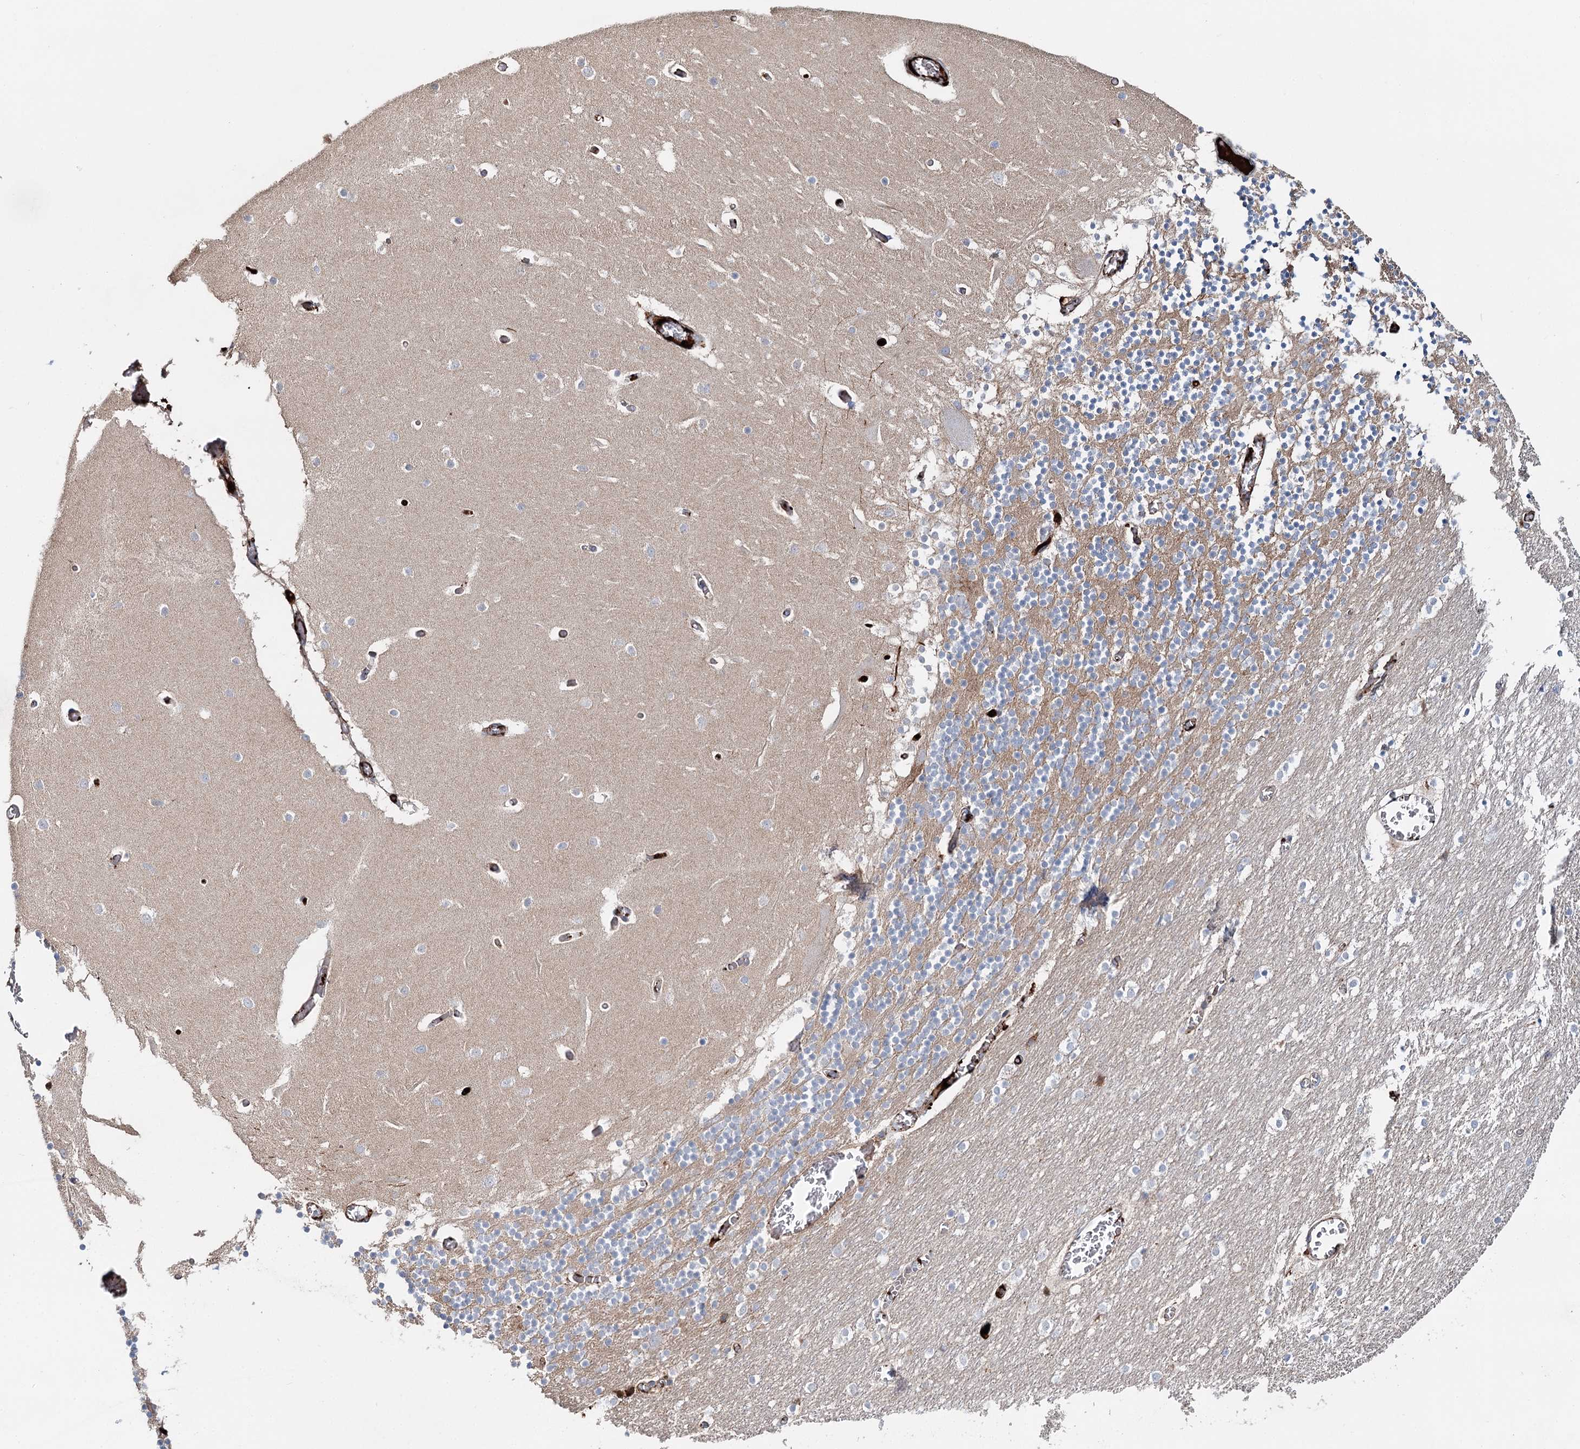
{"staining": {"intensity": "negative", "quantity": "none", "location": "none"}, "tissue": "cerebellum", "cell_type": "Cells in granular layer", "image_type": "normal", "snomed": [{"axis": "morphology", "description": "Normal tissue, NOS"}, {"axis": "topography", "description": "Cerebellum"}], "caption": "This is a photomicrograph of immunohistochemistry (IHC) staining of benign cerebellum, which shows no expression in cells in granular layer.", "gene": "ALKBH8", "patient": {"sex": "female", "age": 28}}